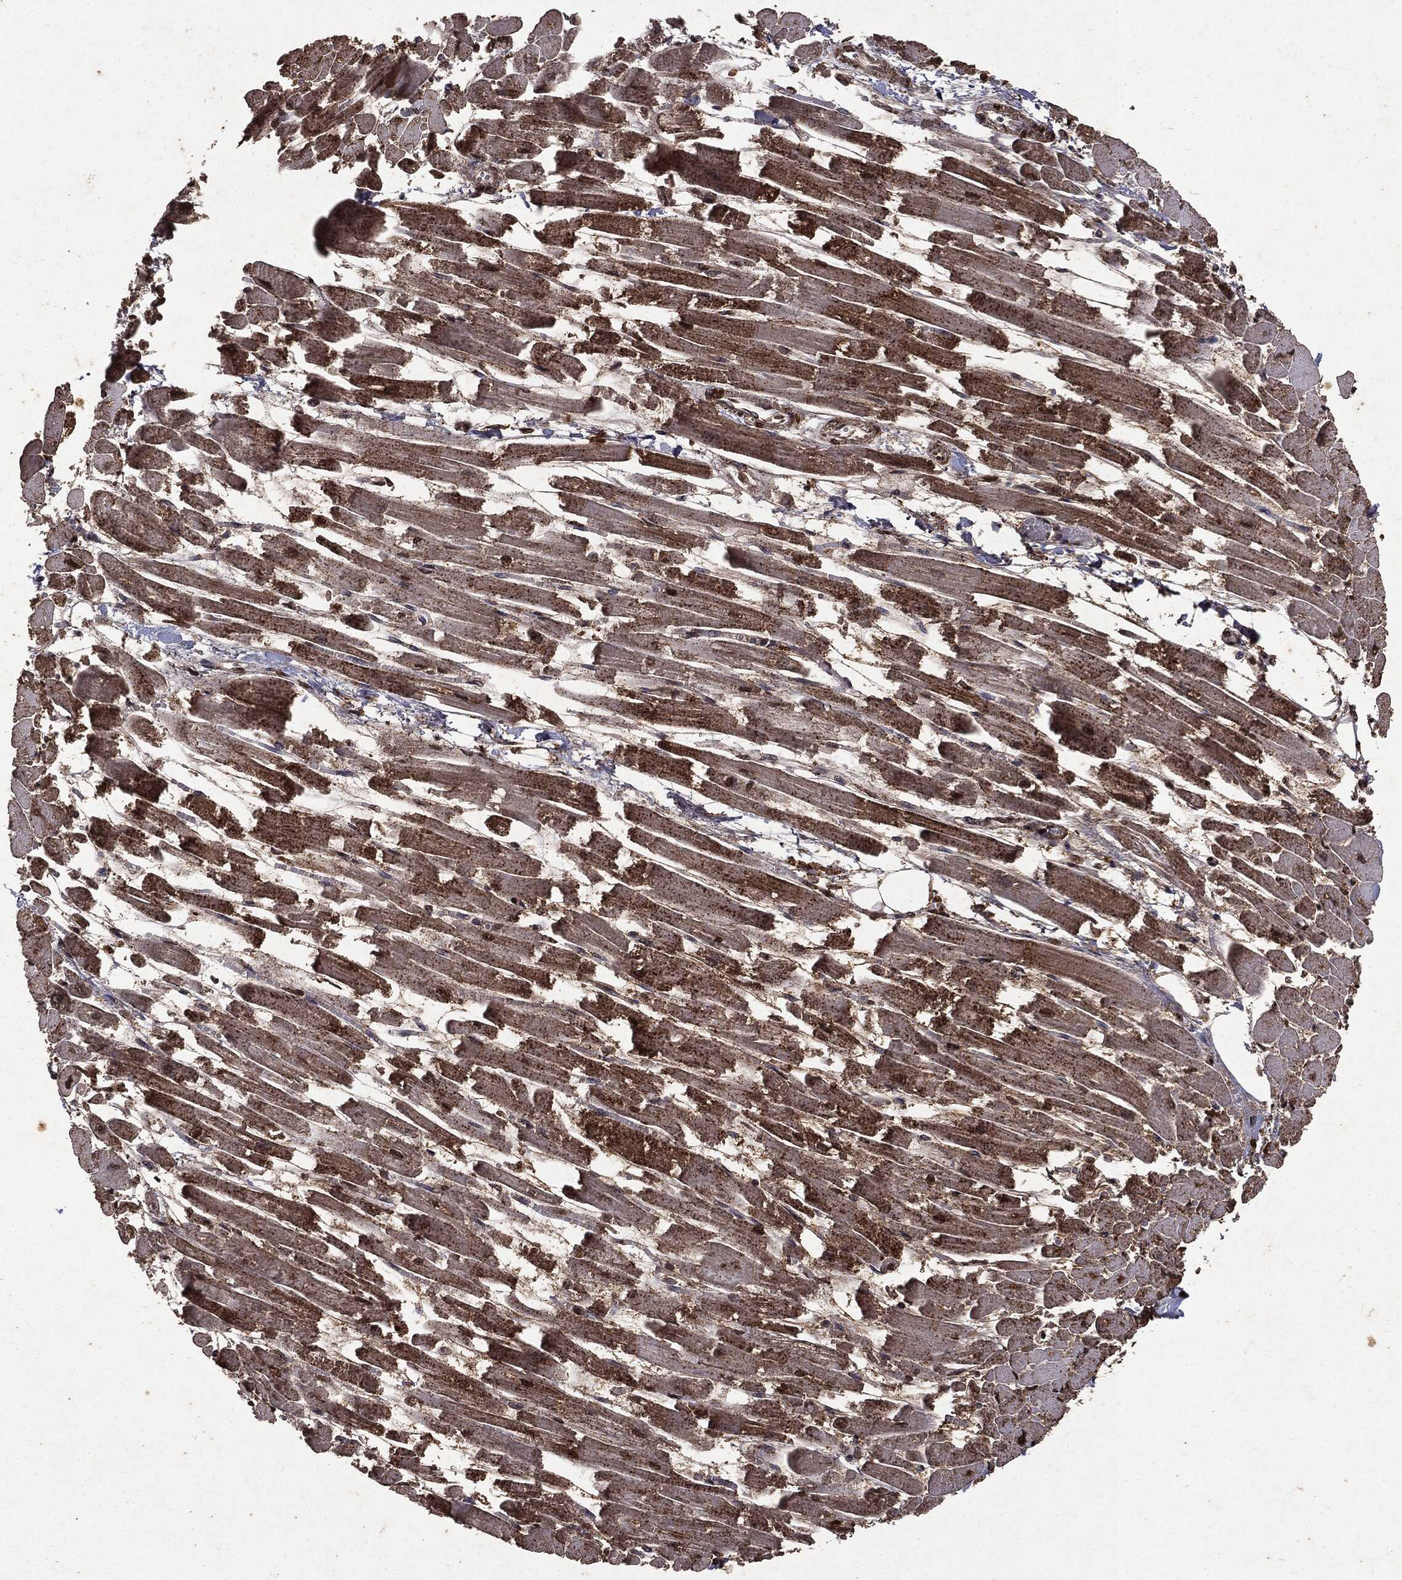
{"staining": {"intensity": "moderate", "quantity": "25%-75%", "location": "cytoplasmic/membranous,nuclear"}, "tissue": "heart muscle", "cell_type": "Cardiomyocytes", "image_type": "normal", "snomed": [{"axis": "morphology", "description": "Normal tissue, NOS"}, {"axis": "topography", "description": "Heart"}], "caption": "A brown stain highlights moderate cytoplasmic/membranous,nuclear positivity of a protein in cardiomyocytes of unremarkable heart muscle. (DAB = brown stain, brightfield microscopy at high magnification).", "gene": "PEBP1", "patient": {"sex": "female", "age": 52}}